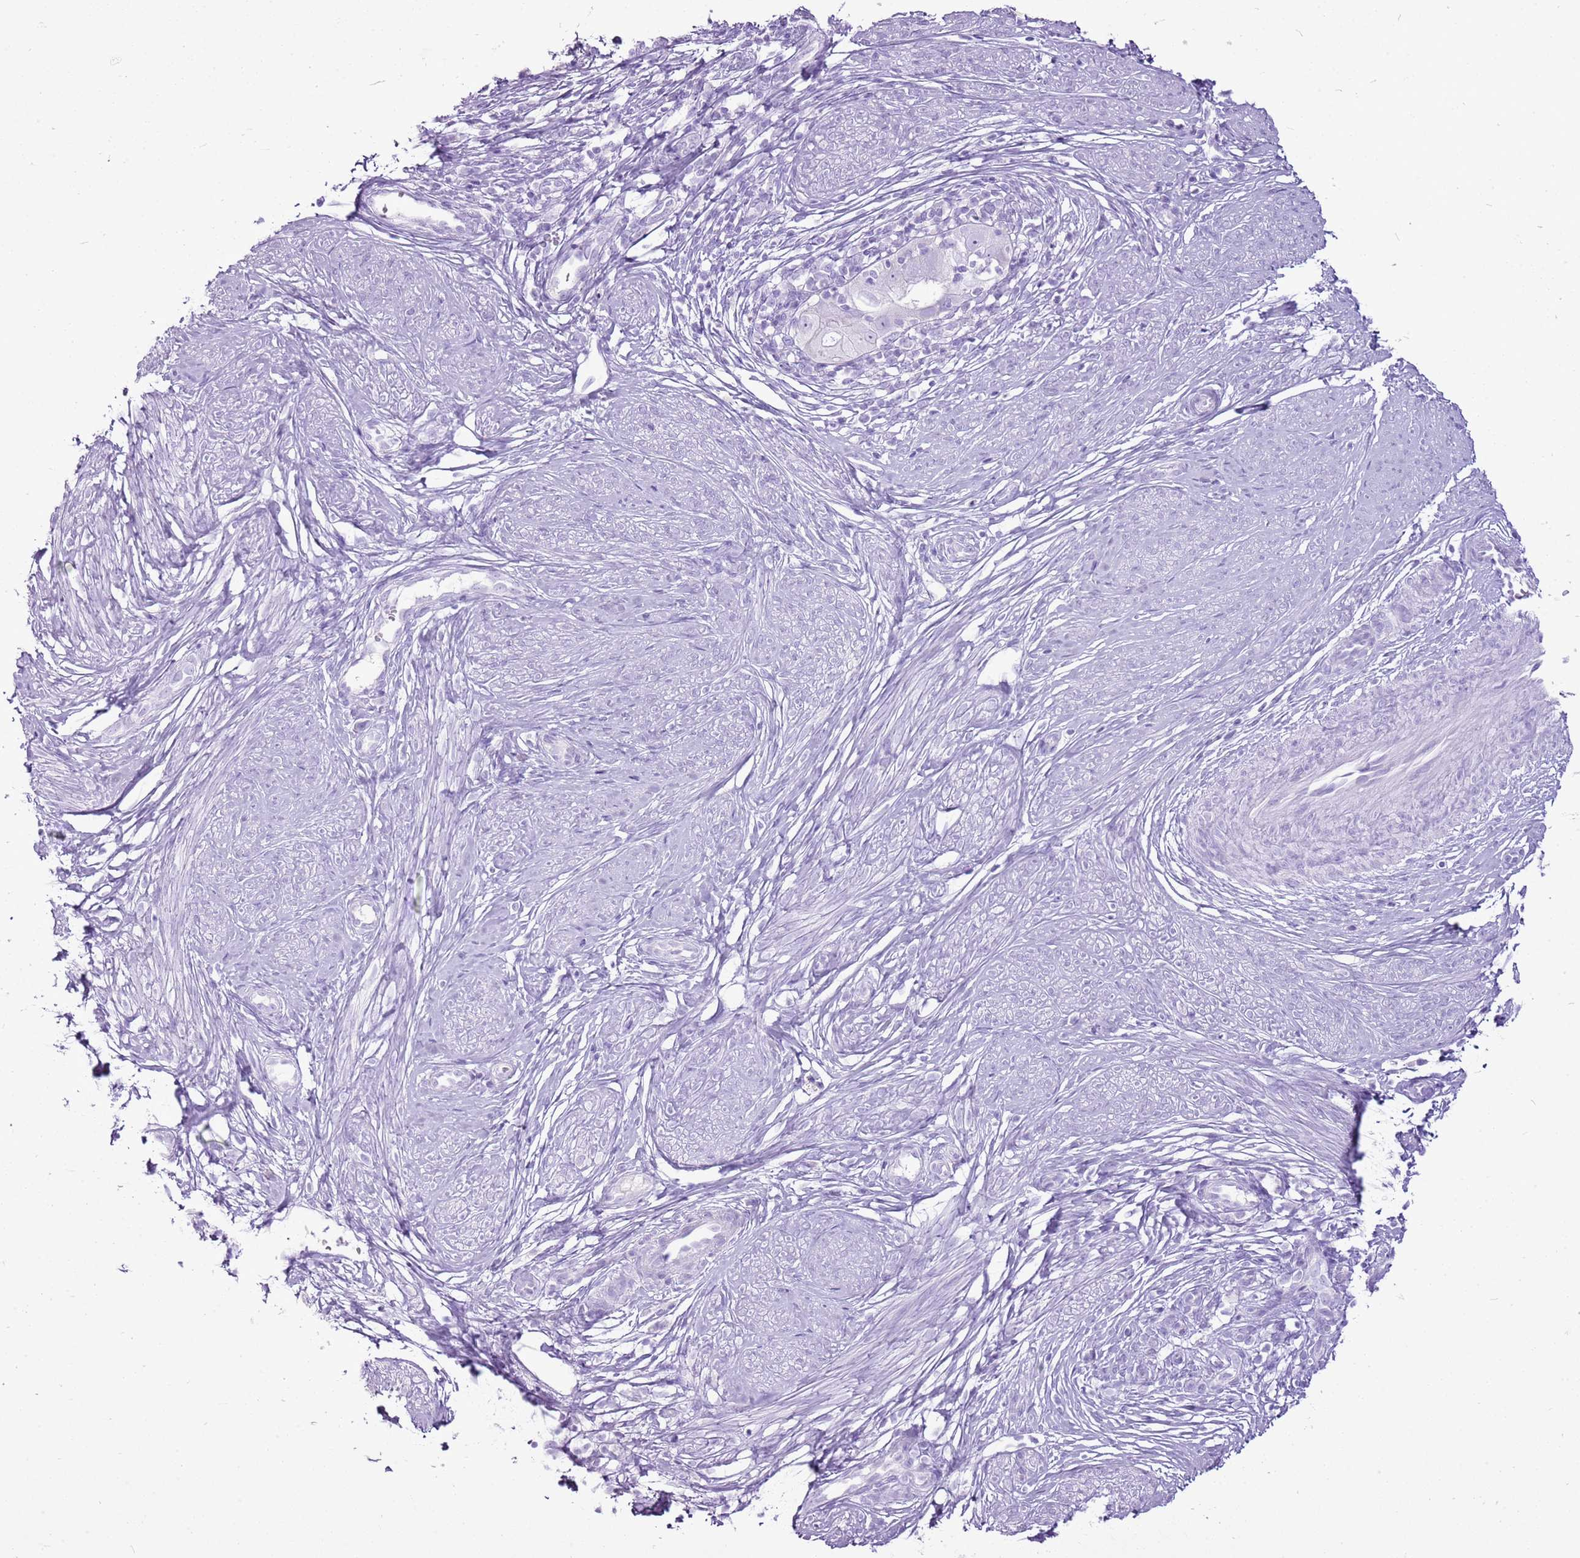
{"staining": {"intensity": "negative", "quantity": "none", "location": "none"}, "tissue": "cervical cancer", "cell_type": "Tumor cells", "image_type": "cancer", "snomed": [{"axis": "morphology", "description": "Adenocarcinoma, NOS"}, {"axis": "topography", "description": "Cervix"}], "caption": "There is no significant positivity in tumor cells of adenocarcinoma (cervical).", "gene": "CNFN", "patient": {"sex": "female", "age": 36}}